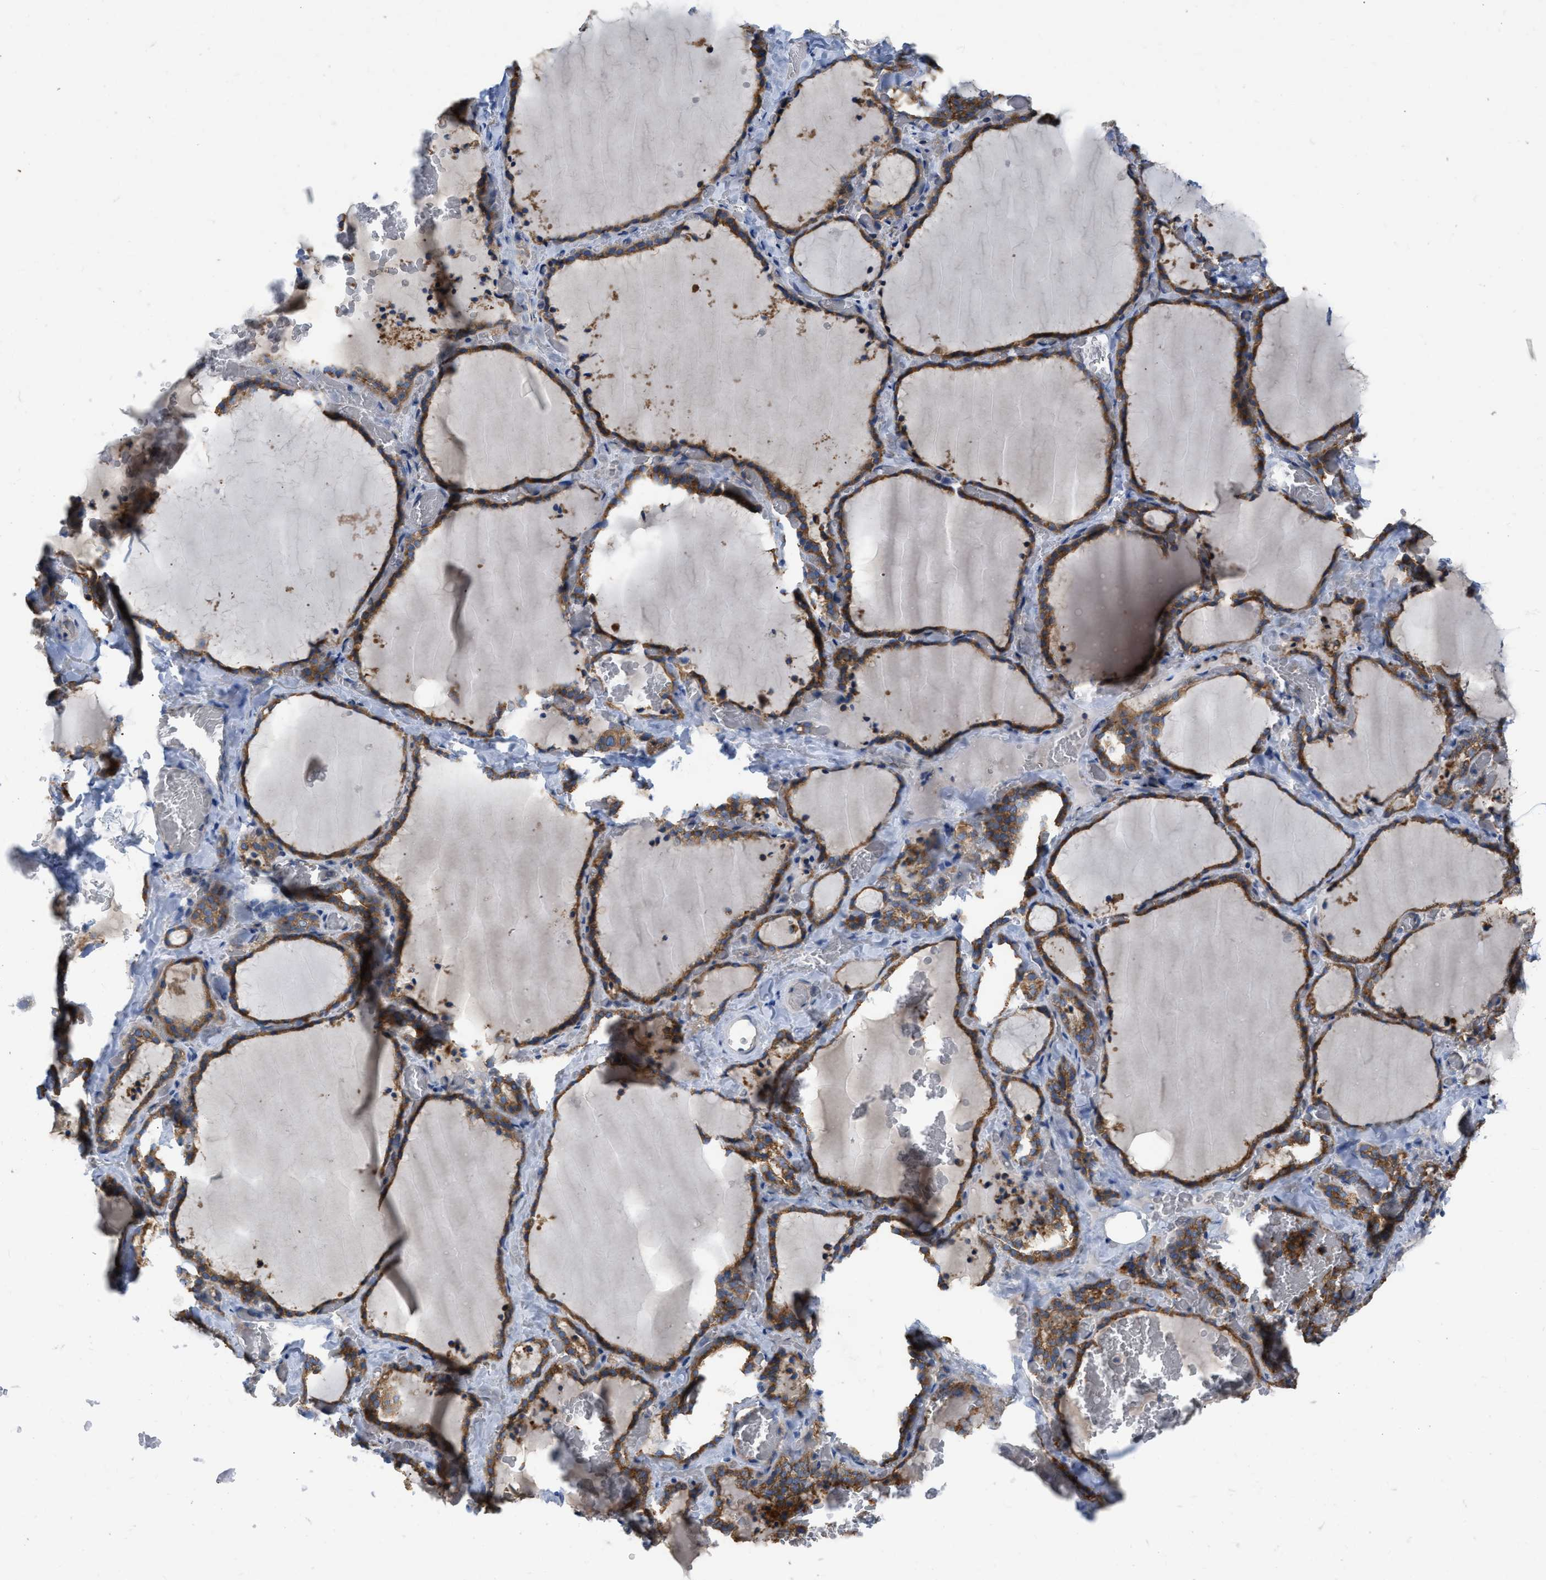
{"staining": {"intensity": "moderate", "quantity": ">75%", "location": "cytoplasmic/membranous"}, "tissue": "thyroid gland", "cell_type": "Glandular cells", "image_type": "normal", "snomed": [{"axis": "morphology", "description": "Normal tissue, NOS"}, {"axis": "topography", "description": "Thyroid gland"}], "caption": "Unremarkable thyroid gland was stained to show a protein in brown. There is medium levels of moderate cytoplasmic/membranous expression in about >75% of glandular cells.", "gene": "TMEM131", "patient": {"sex": "female", "age": 22}}